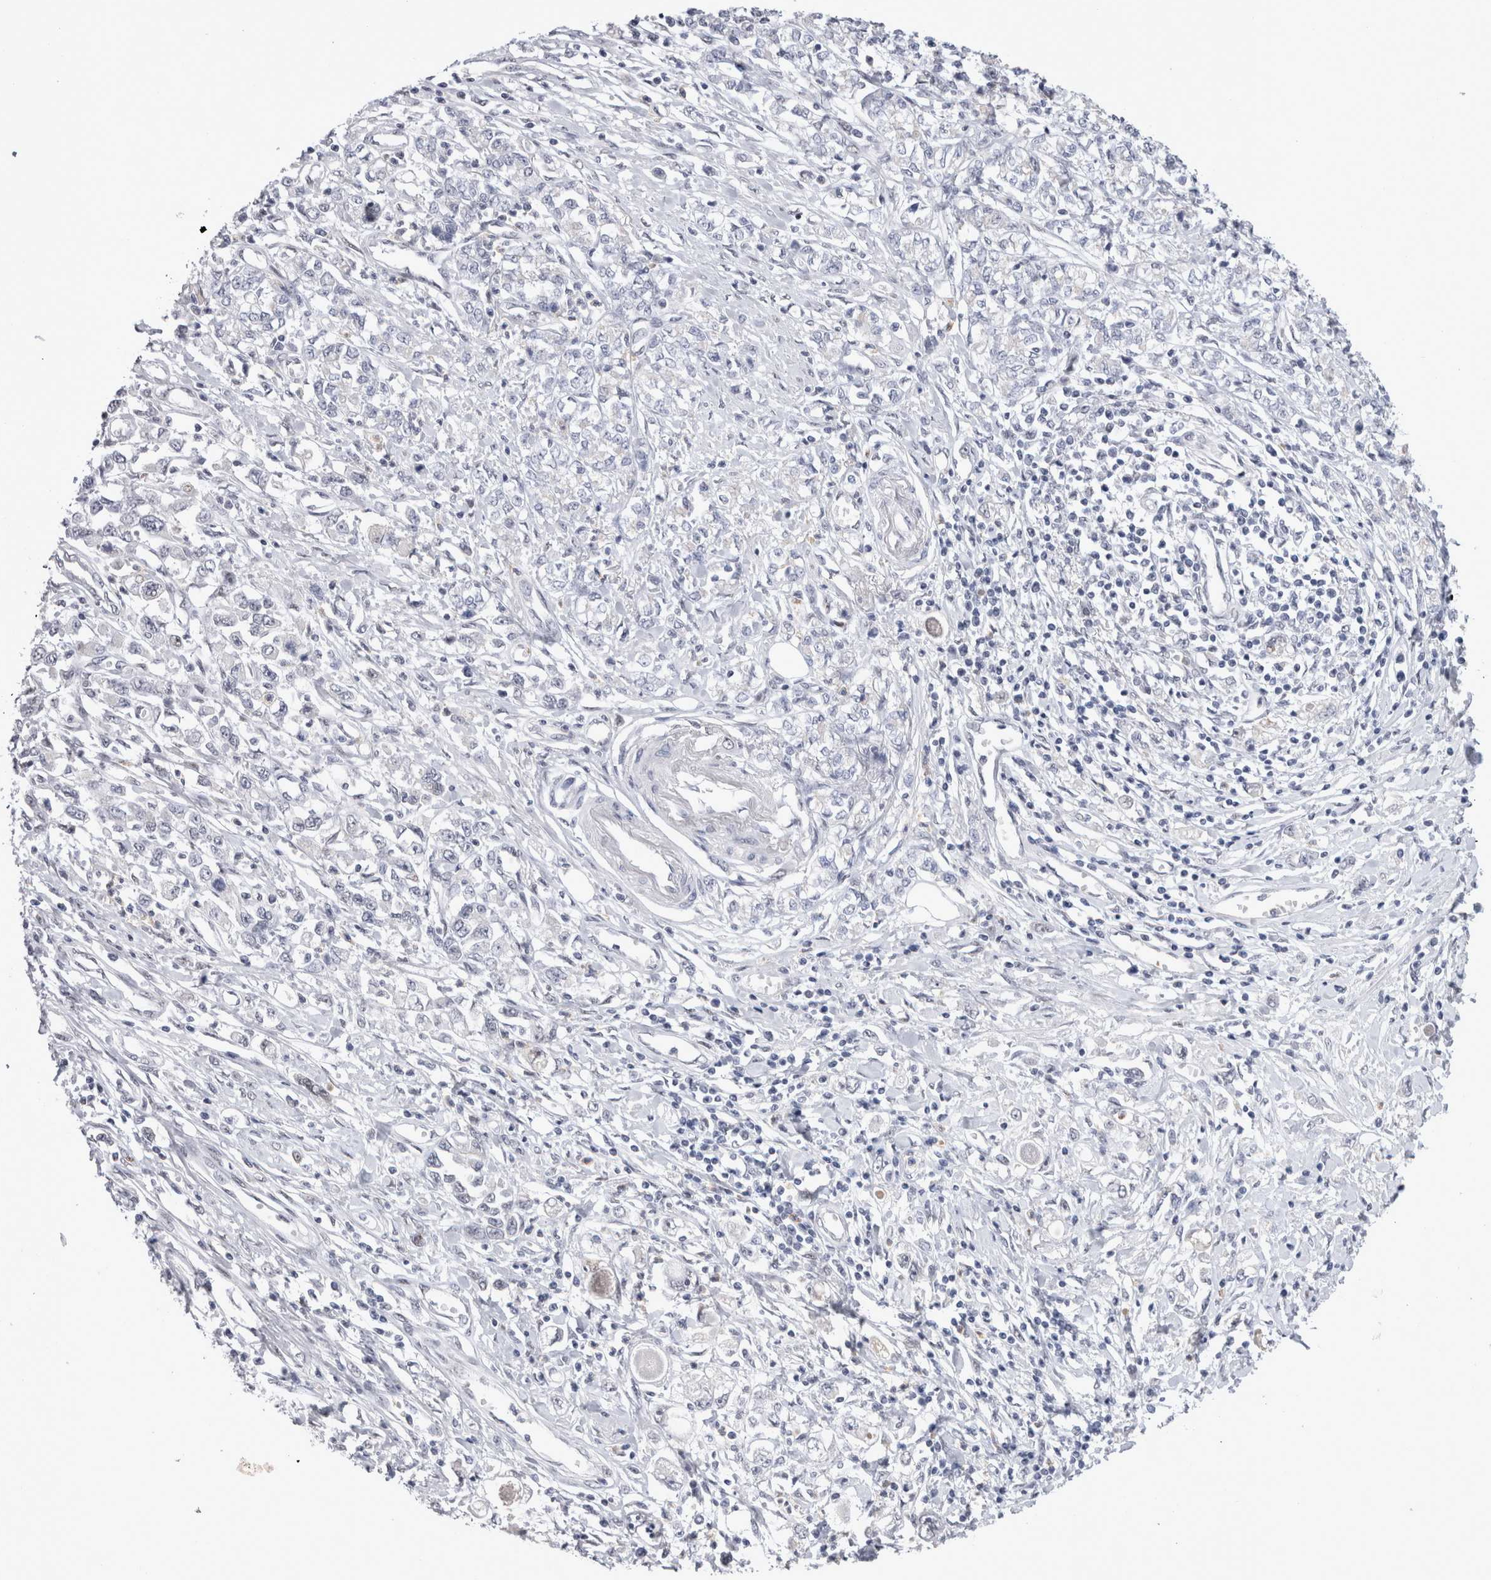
{"staining": {"intensity": "negative", "quantity": "none", "location": "none"}, "tissue": "stomach cancer", "cell_type": "Tumor cells", "image_type": "cancer", "snomed": [{"axis": "morphology", "description": "Adenocarcinoma, NOS"}, {"axis": "topography", "description": "Stomach"}], "caption": "A high-resolution image shows immunohistochemistry (IHC) staining of stomach cancer, which demonstrates no significant staining in tumor cells. (DAB (3,3'-diaminobenzidine) immunohistochemistry visualized using brightfield microscopy, high magnification).", "gene": "RBM6", "patient": {"sex": "female", "age": 76}}